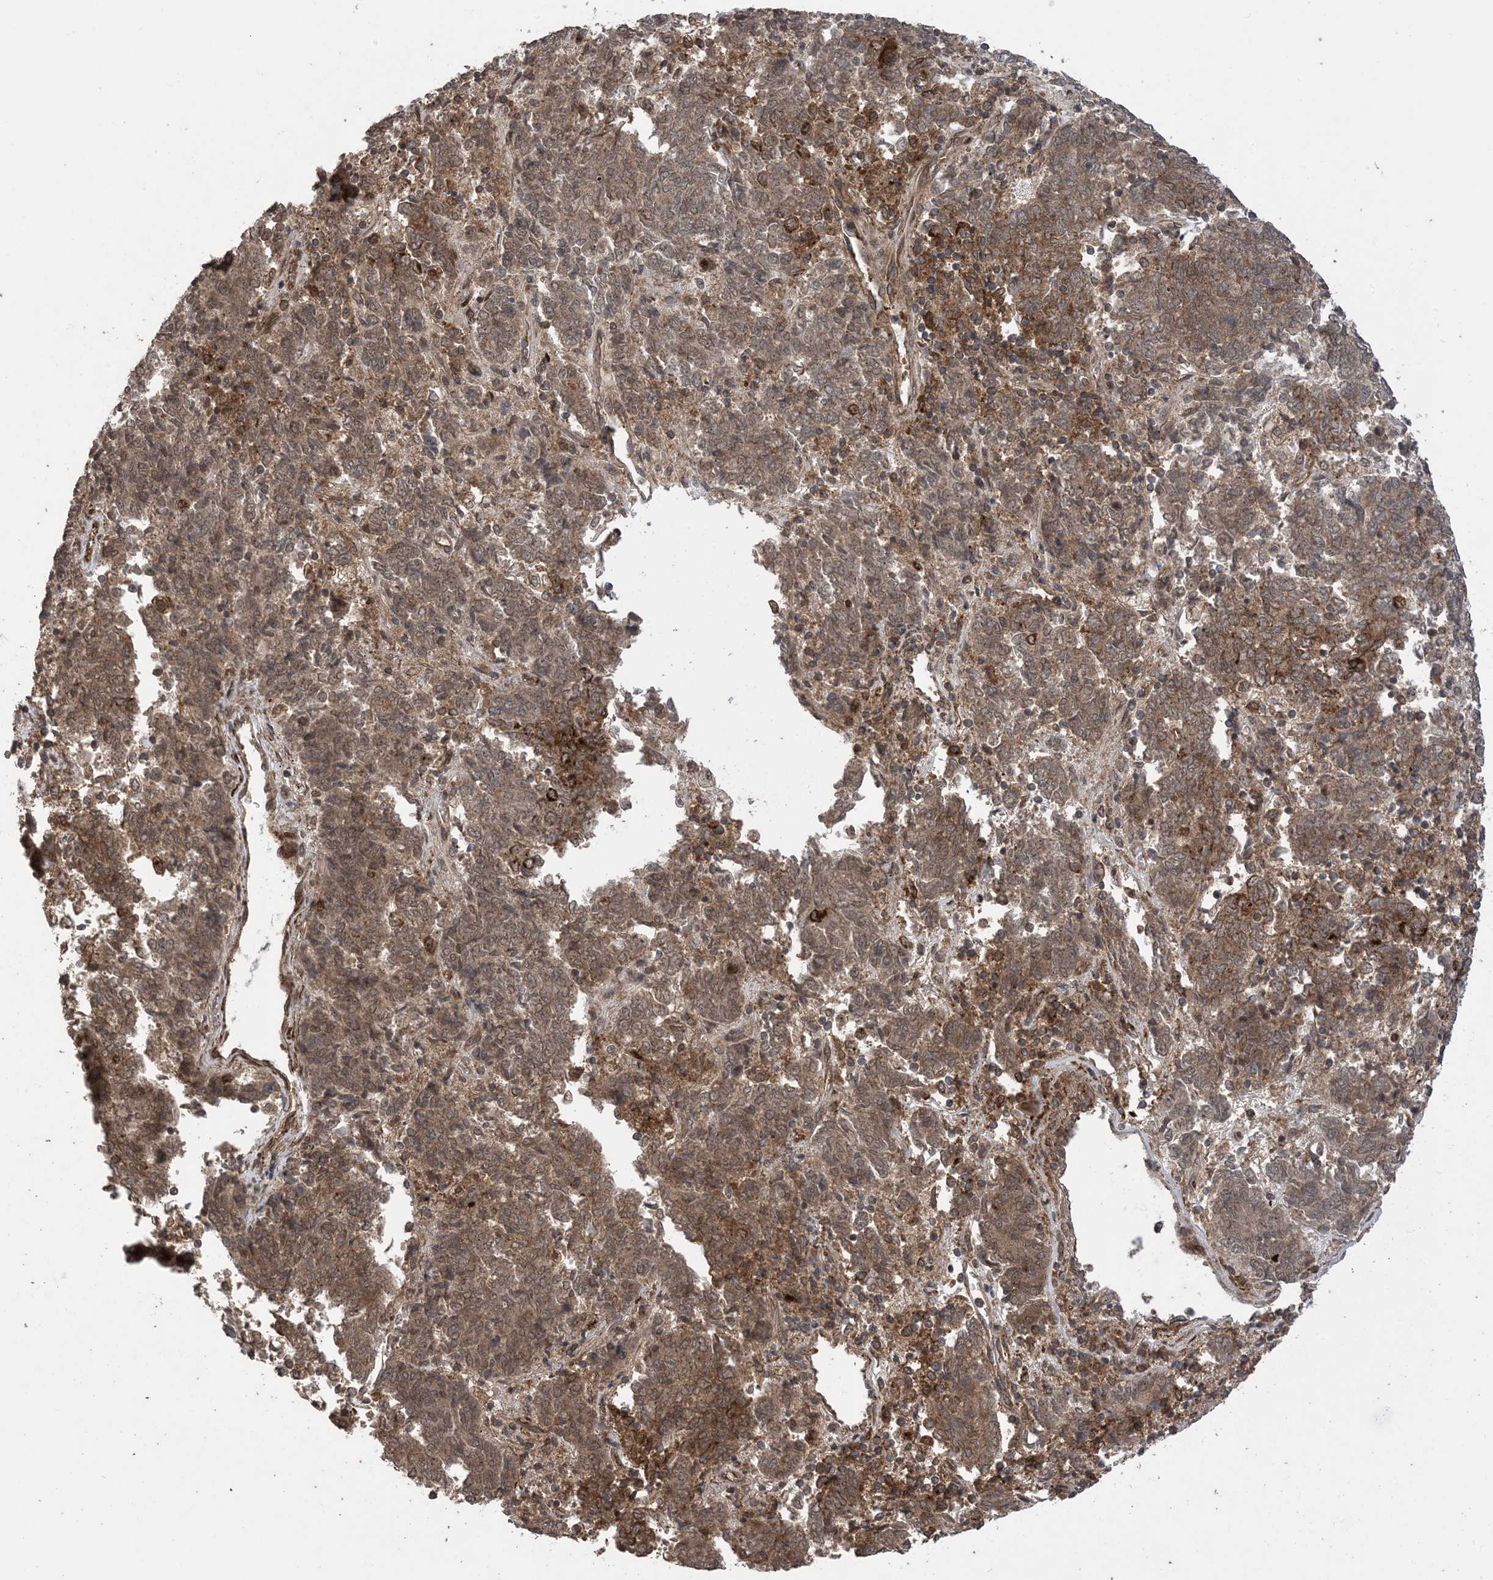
{"staining": {"intensity": "moderate", "quantity": ">75%", "location": "cytoplasmic/membranous"}, "tissue": "endometrial cancer", "cell_type": "Tumor cells", "image_type": "cancer", "snomed": [{"axis": "morphology", "description": "Adenocarcinoma, NOS"}, {"axis": "topography", "description": "Endometrium"}], "caption": "High-magnification brightfield microscopy of endometrial adenocarcinoma stained with DAB (brown) and counterstained with hematoxylin (blue). tumor cells exhibit moderate cytoplasmic/membranous staining is identified in about>75% of cells.", "gene": "ZNF511", "patient": {"sex": "female", "age": 80}}